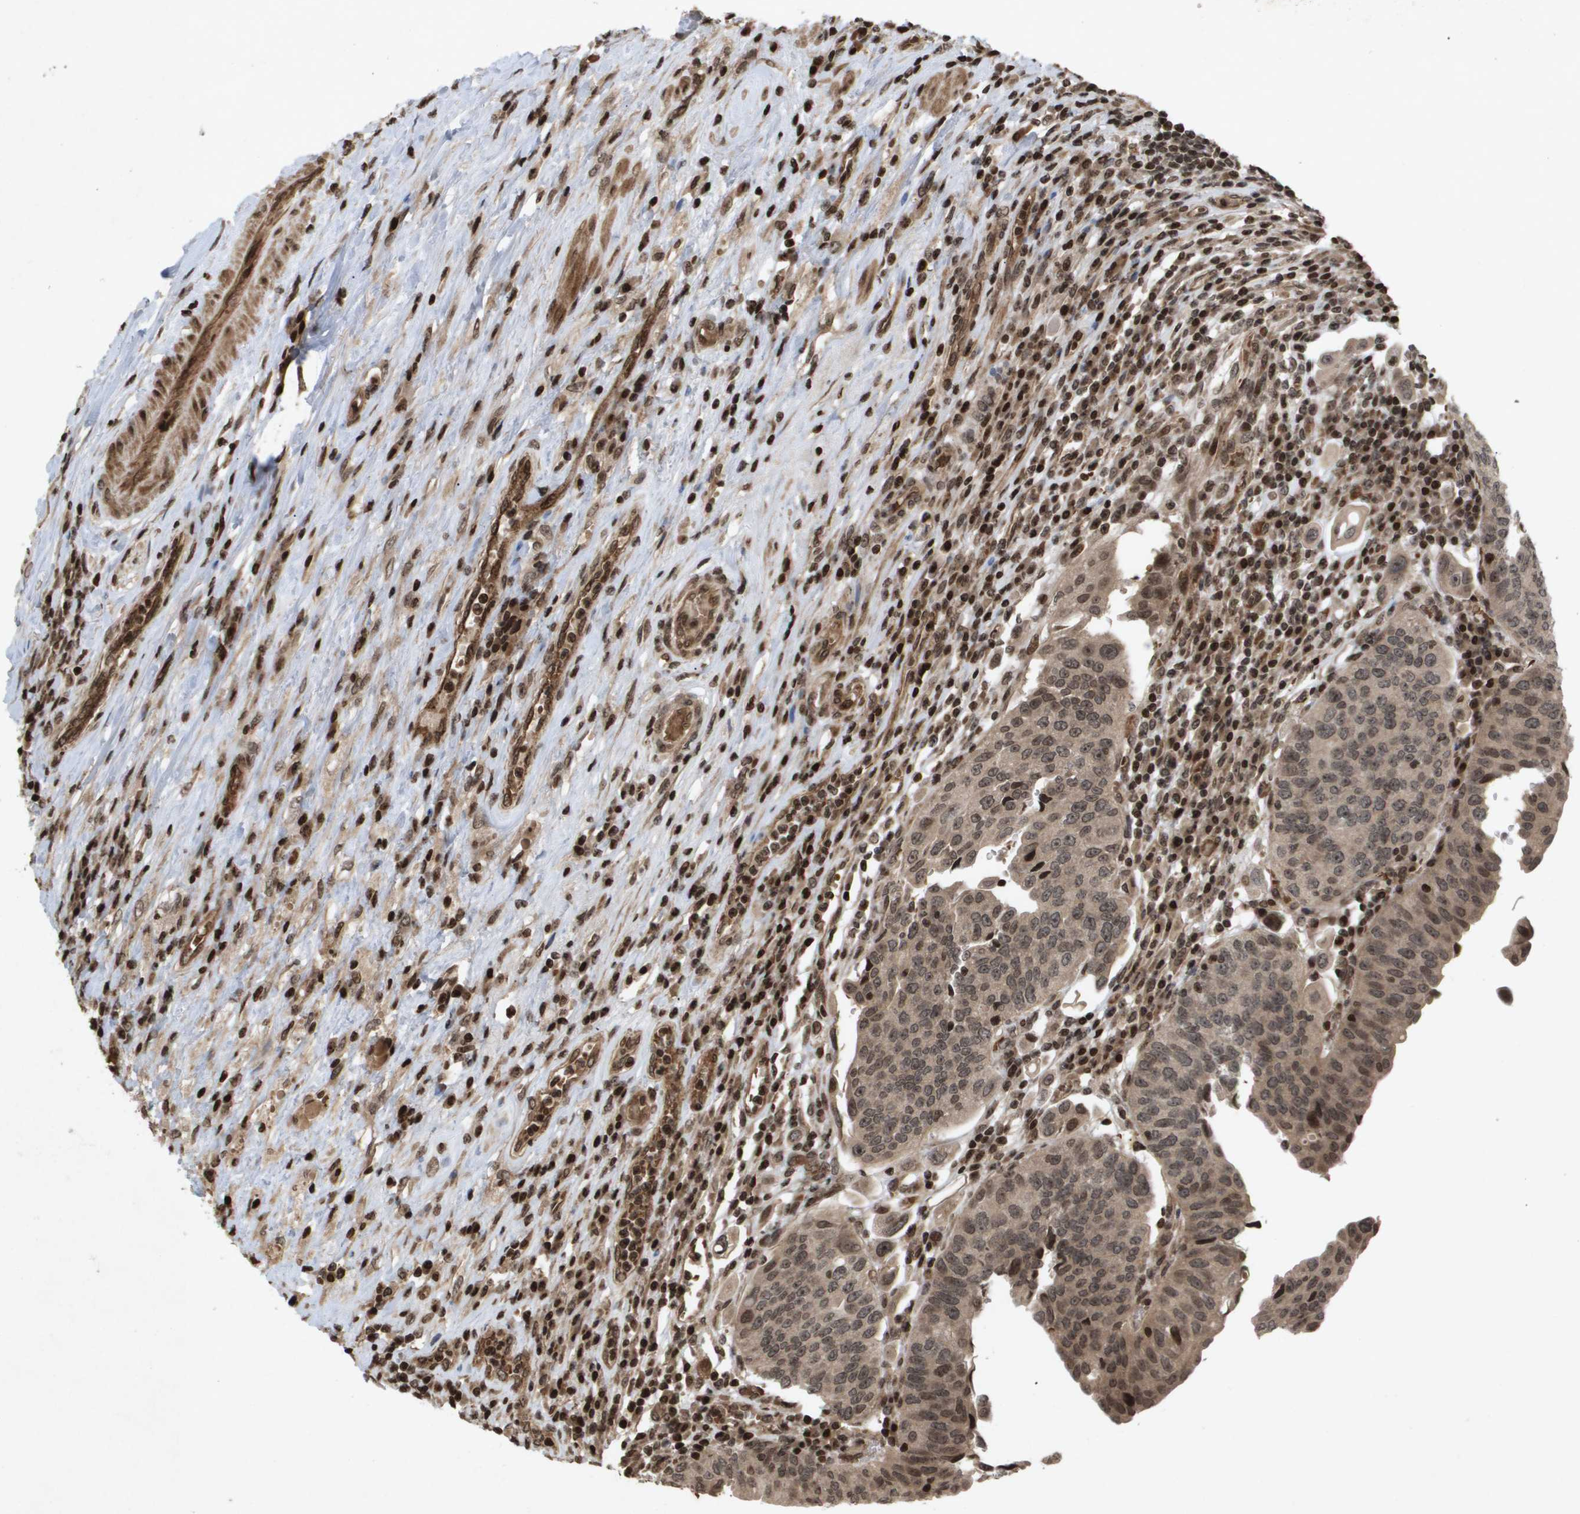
{"staining": {"intensity": "moderate", "quantity": ">75%", "location": "cytoplasmic/membranous,nuclear"}, "tissue": "urothelial cancer", "cell_type": "Tumor cells", "image_type": "cancer", "snomed": [{"axis": "morphology", "description": "Urothelial carcinoma, High grade"}, {"axis": "topography", "description": "Urinary bladder"}], "caption": "Human urothelial carcinoma (high-grade) stained with a protein marker reveals moderate staining in tumor cells.", "gene": "HSPA6", "patient": {"sex": "female", "age": 80}}